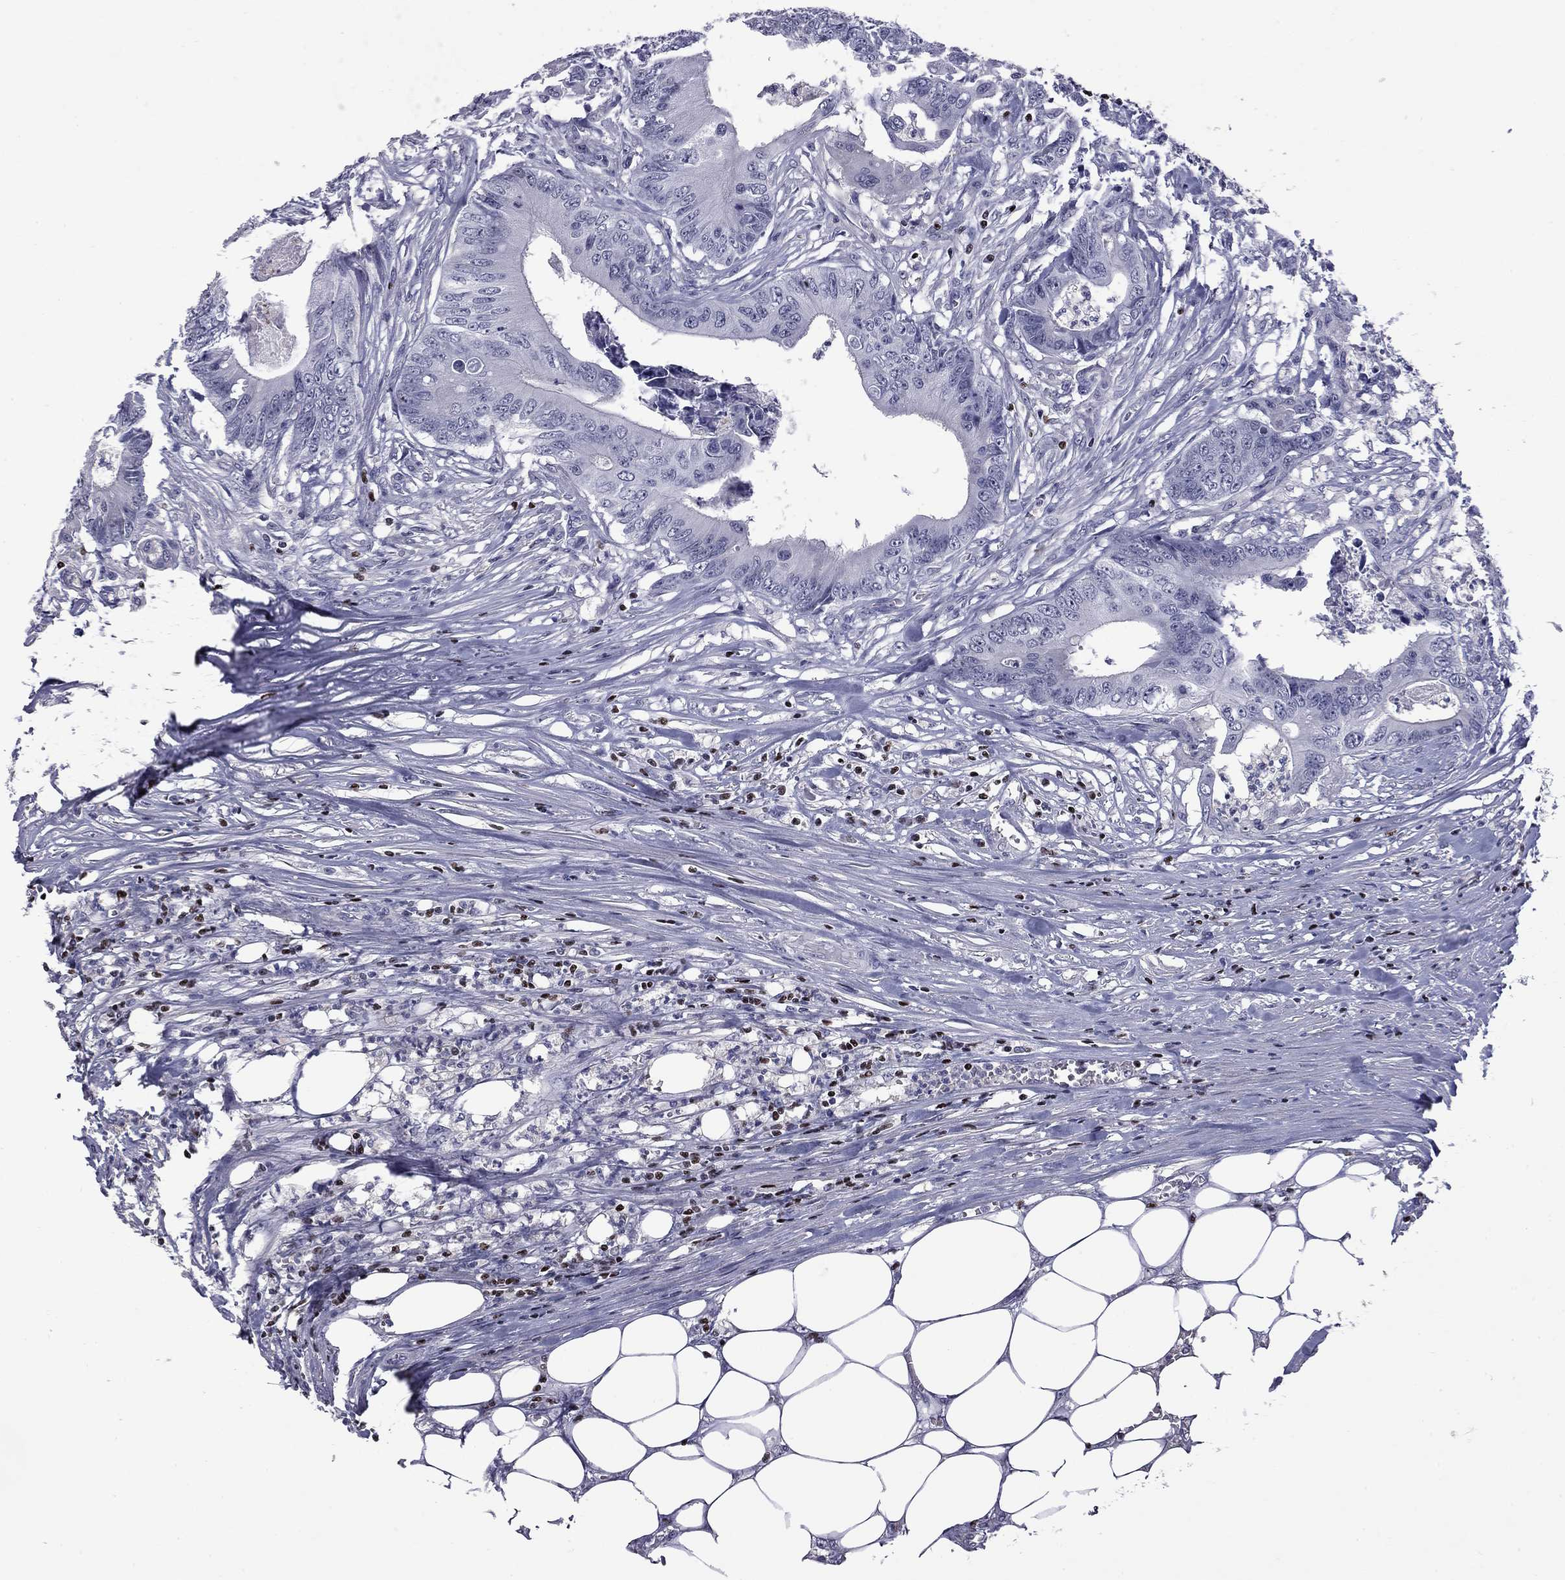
{"staining": {"intensity": "negative", "quantity": "none", "location": "none"}, "tissue": "colorectal cancer", "cell_type": "Tumor cells", "image_type": "cancer", "snomed": [{"axis": "morphology", "description": "Adenocarcinoma, NOS"}, {"axis": "topography", "description": "Colon"}], "caption": "There is no significant expression in tumor cells of adenocarcinoma (colorectal).", "gene": "IKZF3", "patient": {"sex": "male", "age": 84}}